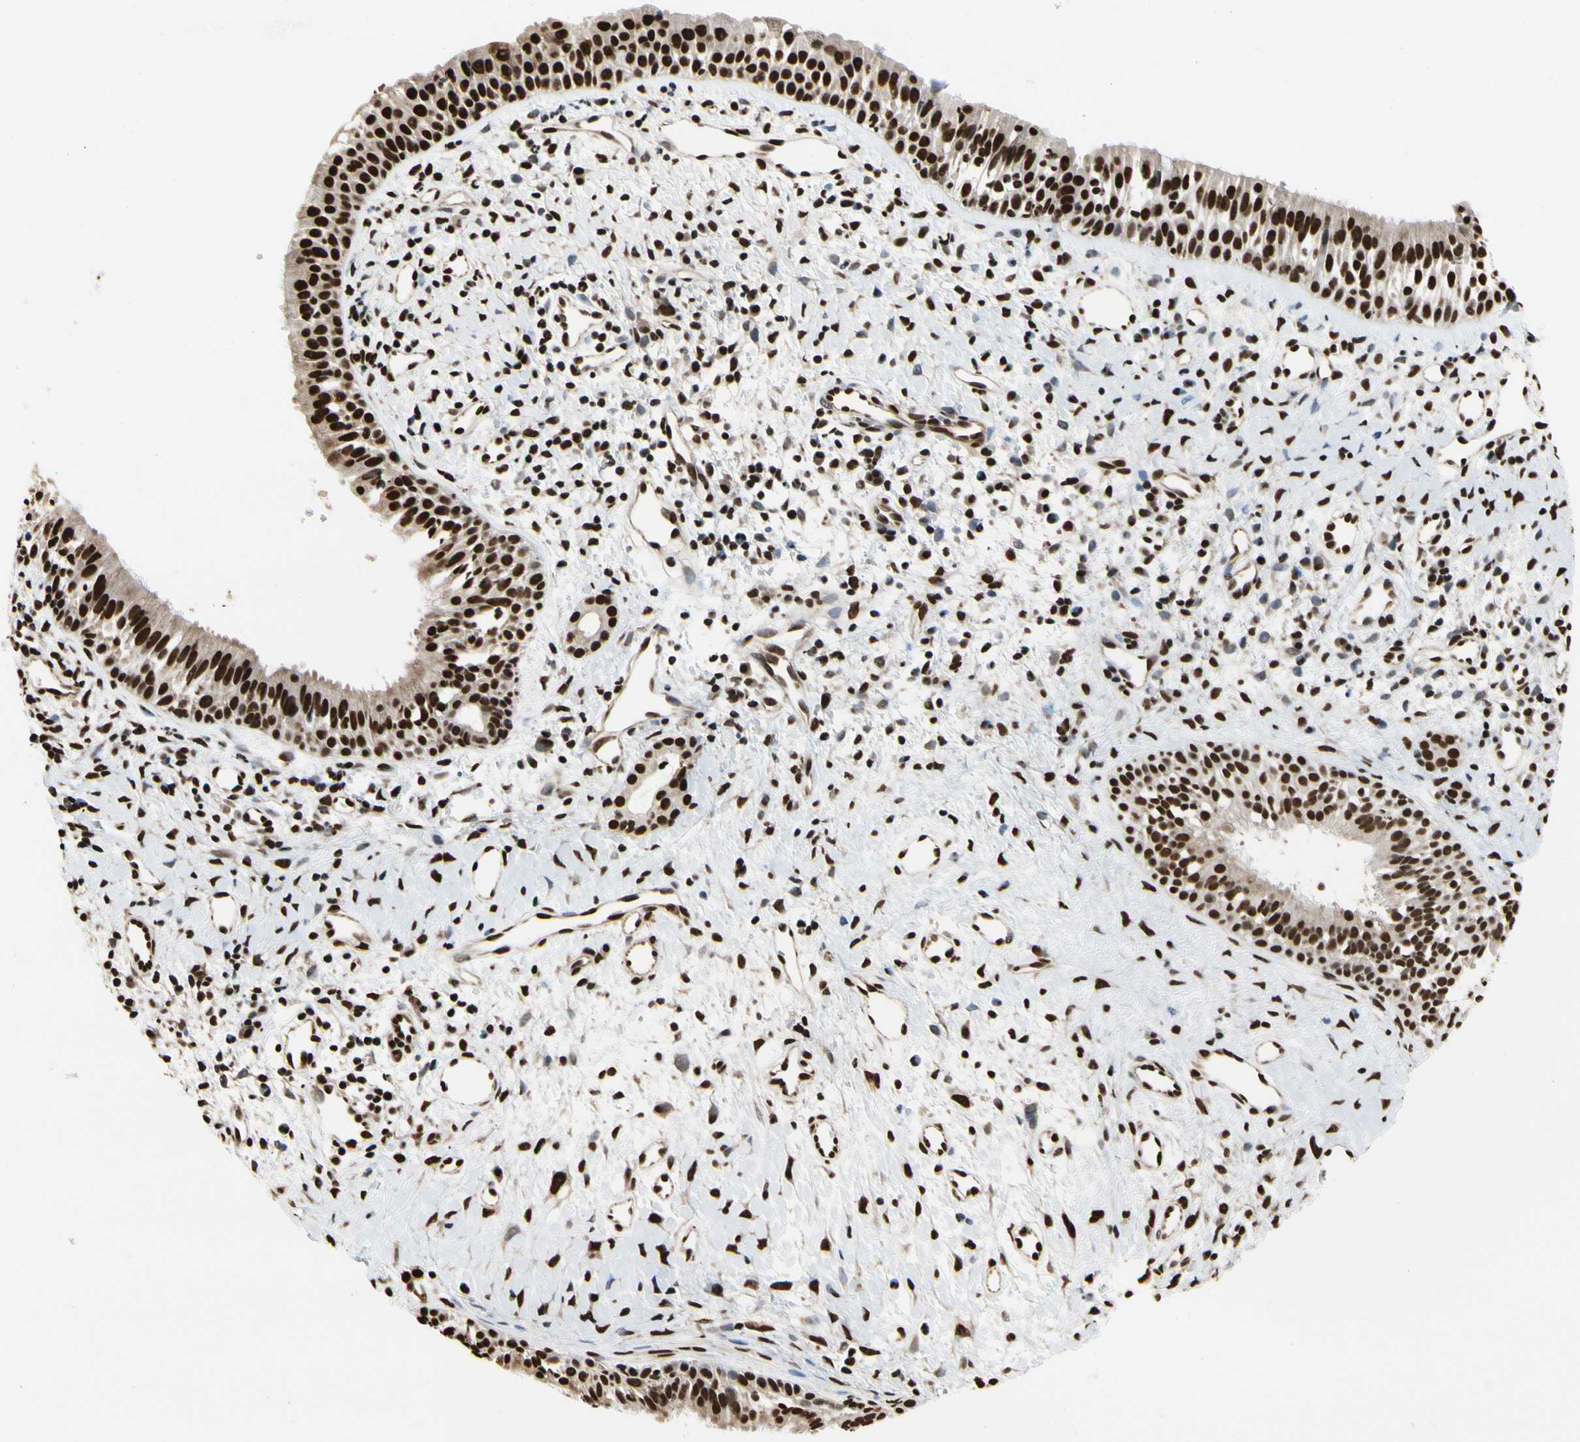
{"staining": {"intensity": "strong", "quantity": ">75%", "location": "nuclear"}, "tissue": "nasopharynx", "cell_type": "Respiratory epithelial cells", "image_type": "normal", "snomed": [{"axis": "morphology", "description": "Normal tissue, NOS"}, {"axis": "topography", "description": "Nasopharynx"}], "caption": "Nasopharynx stained with DAB immunohistochemistry displays high levels of strong nuclear staining in approximately >75% of respiratory epithelial cells. The staining was performed using DAB, with brown indicating positive protein expression. Nuclei are stained blue with hematoxylin.", "gene": "HNRNPK", "patient": {"sex": "male", "age": 22}}